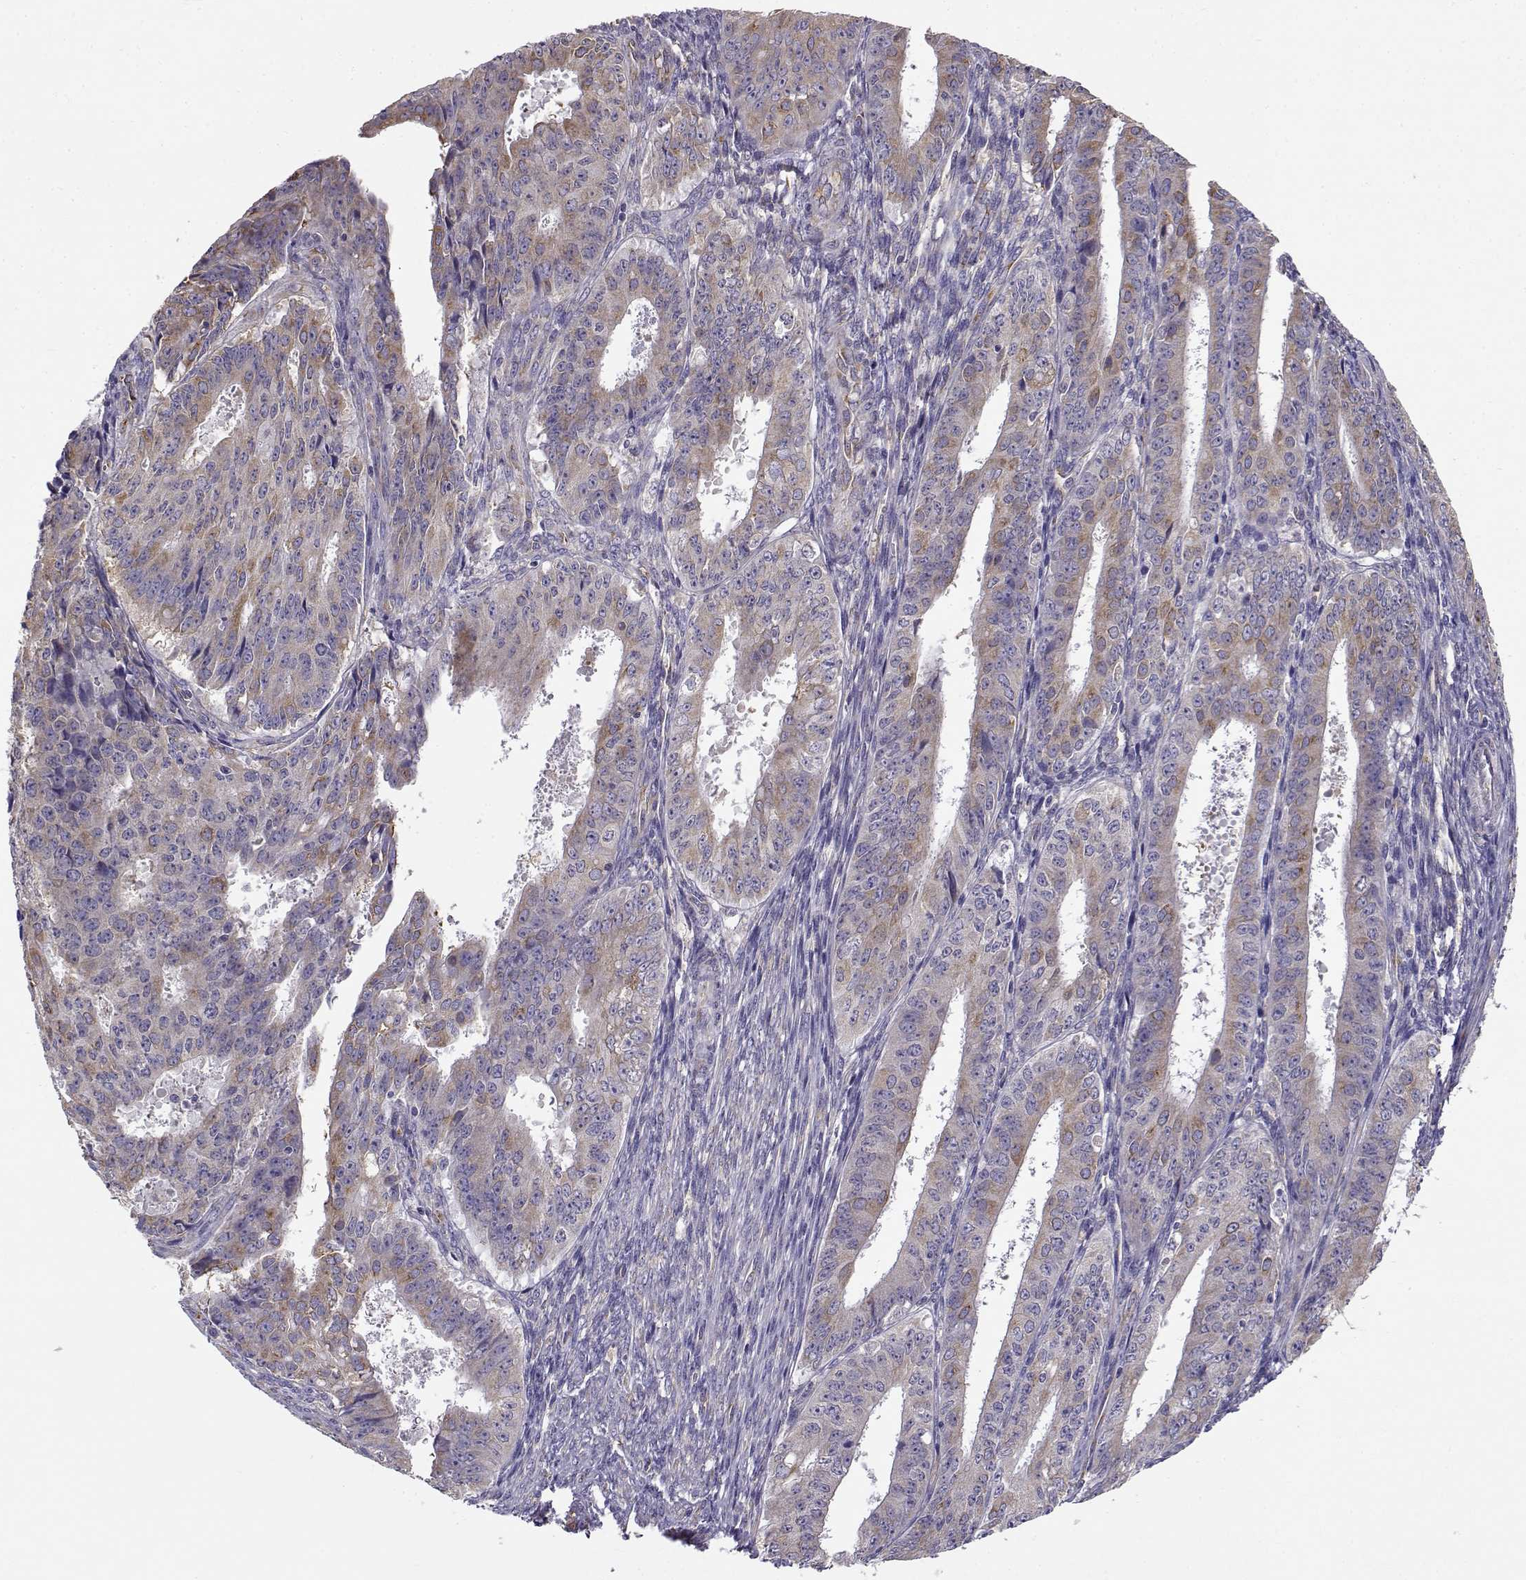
{"staining": {"intensity": "moderate", "quantity": "25%-75%", "location": "cytoplasmic/membranous"}, "tissue": "ovarian cancer", "cell_type": "Tumor cells", "image_type": "cancer", "snomed": [{"axis": "morphology", "description": "Carcinoma, endometroid"}, {"axis": "topography", "description": "Ovary"}], "caption": "A brown stain shows moderate cytoplasmic/membranous positivity of a protein in ovarian cancer (endometroid carcinoma) tumor cells. (DAB IHC with brightfield microscopy, high magnification).", "gene": "BEND6", "patient": {"sex": "female", "age": 42}}